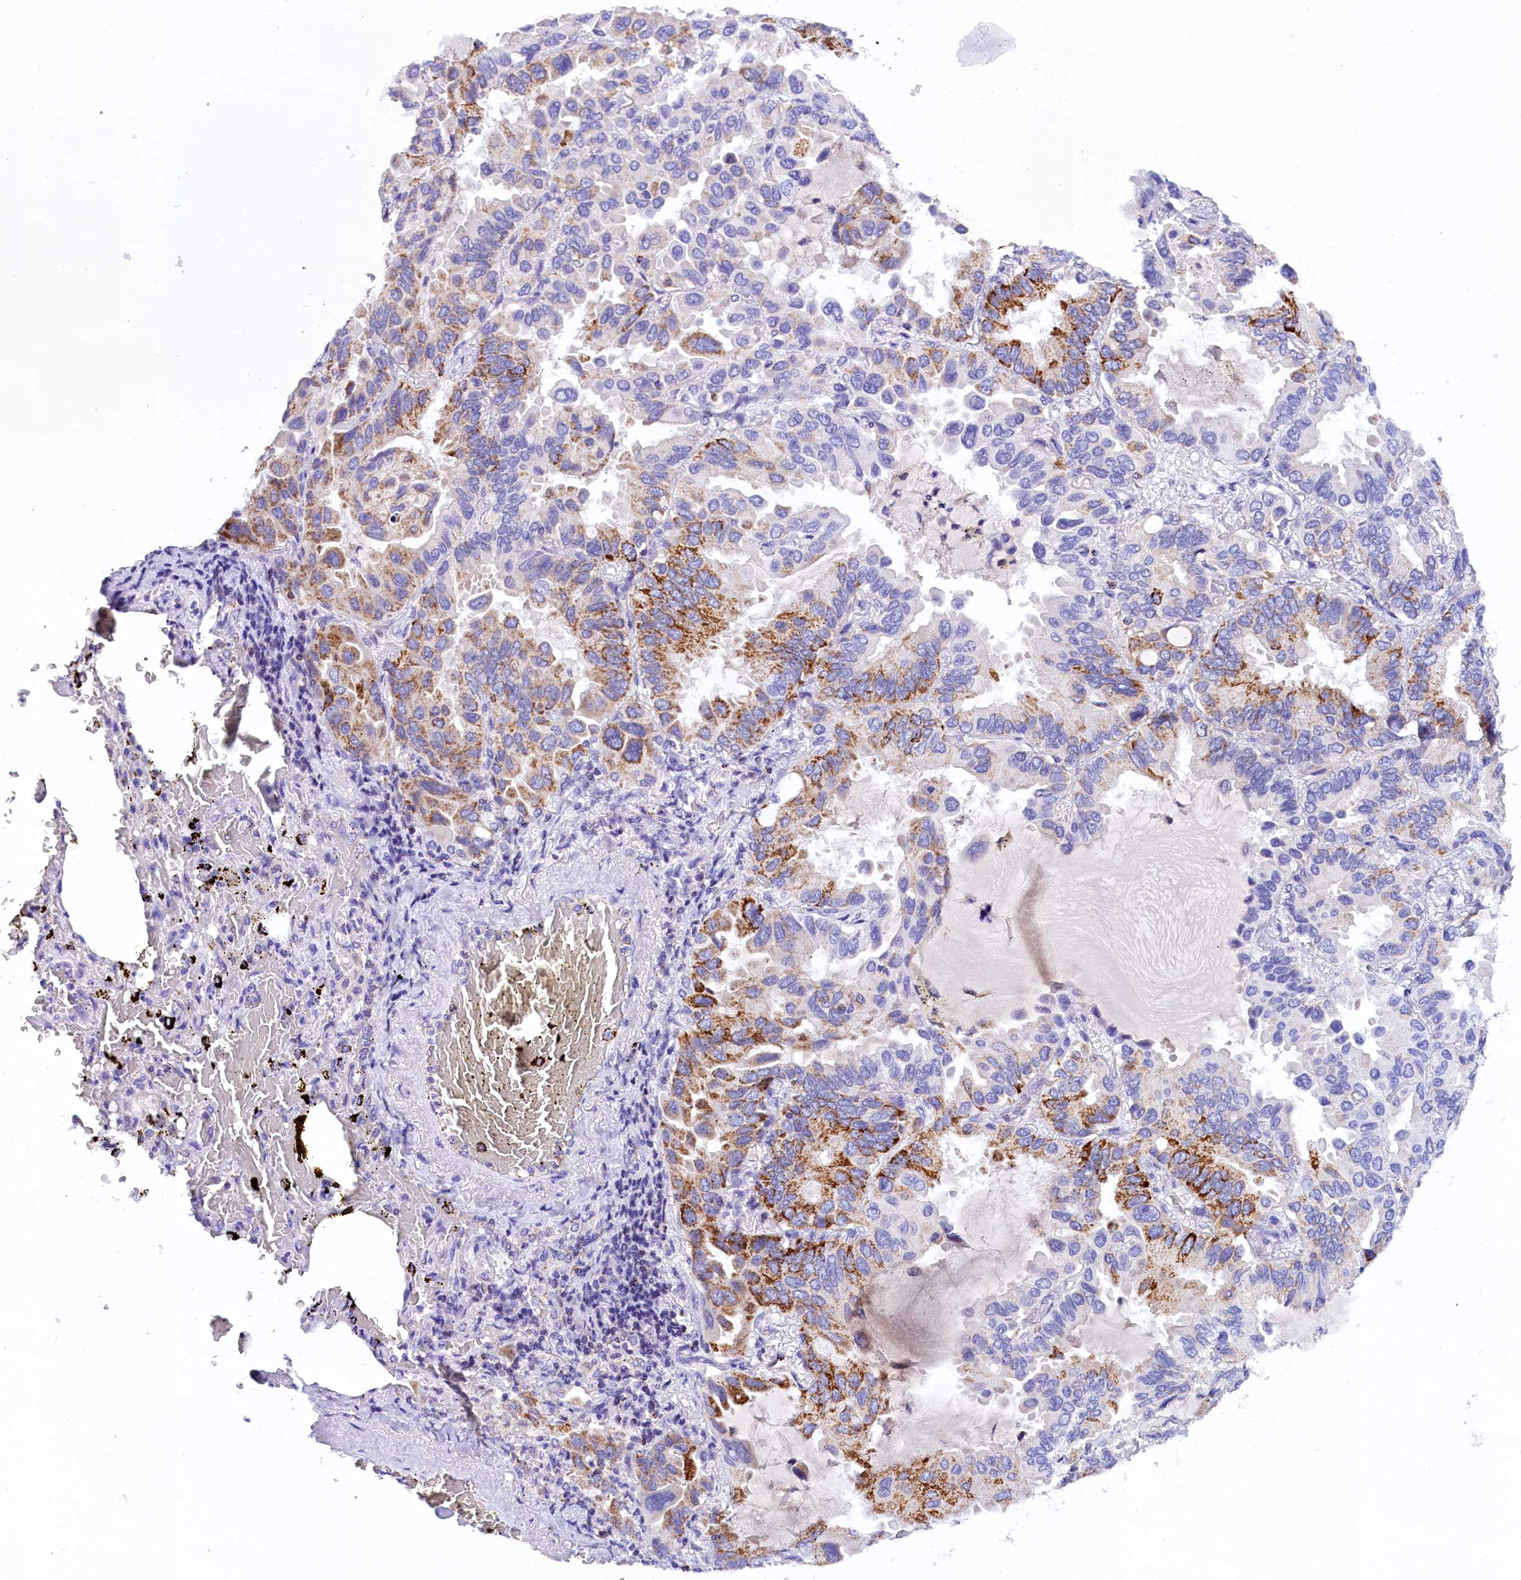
{"staining": {"intensity": "moderate", "quantity": "25%-75%", "location": "cytoplasmic/membranous"}, "tissue": "lung cancer", "cell_type": "Tumor cells", "image_type": "cancer", "snomed": [{"axis": "morphology", "description": "Adenocarcinoma, NOS"}, {"axis": "topography", "description": "Lung"}], "caption": "Approximately 25%-75% of tumor cells in human lung cancer (adenocarcinoma) reveal moderate cytoplasmic/membranous protein positivity as visualized by brown immunohistochemical staining.", "gene": "ABAT", "patient": {"sex": "male", "age": 64}}